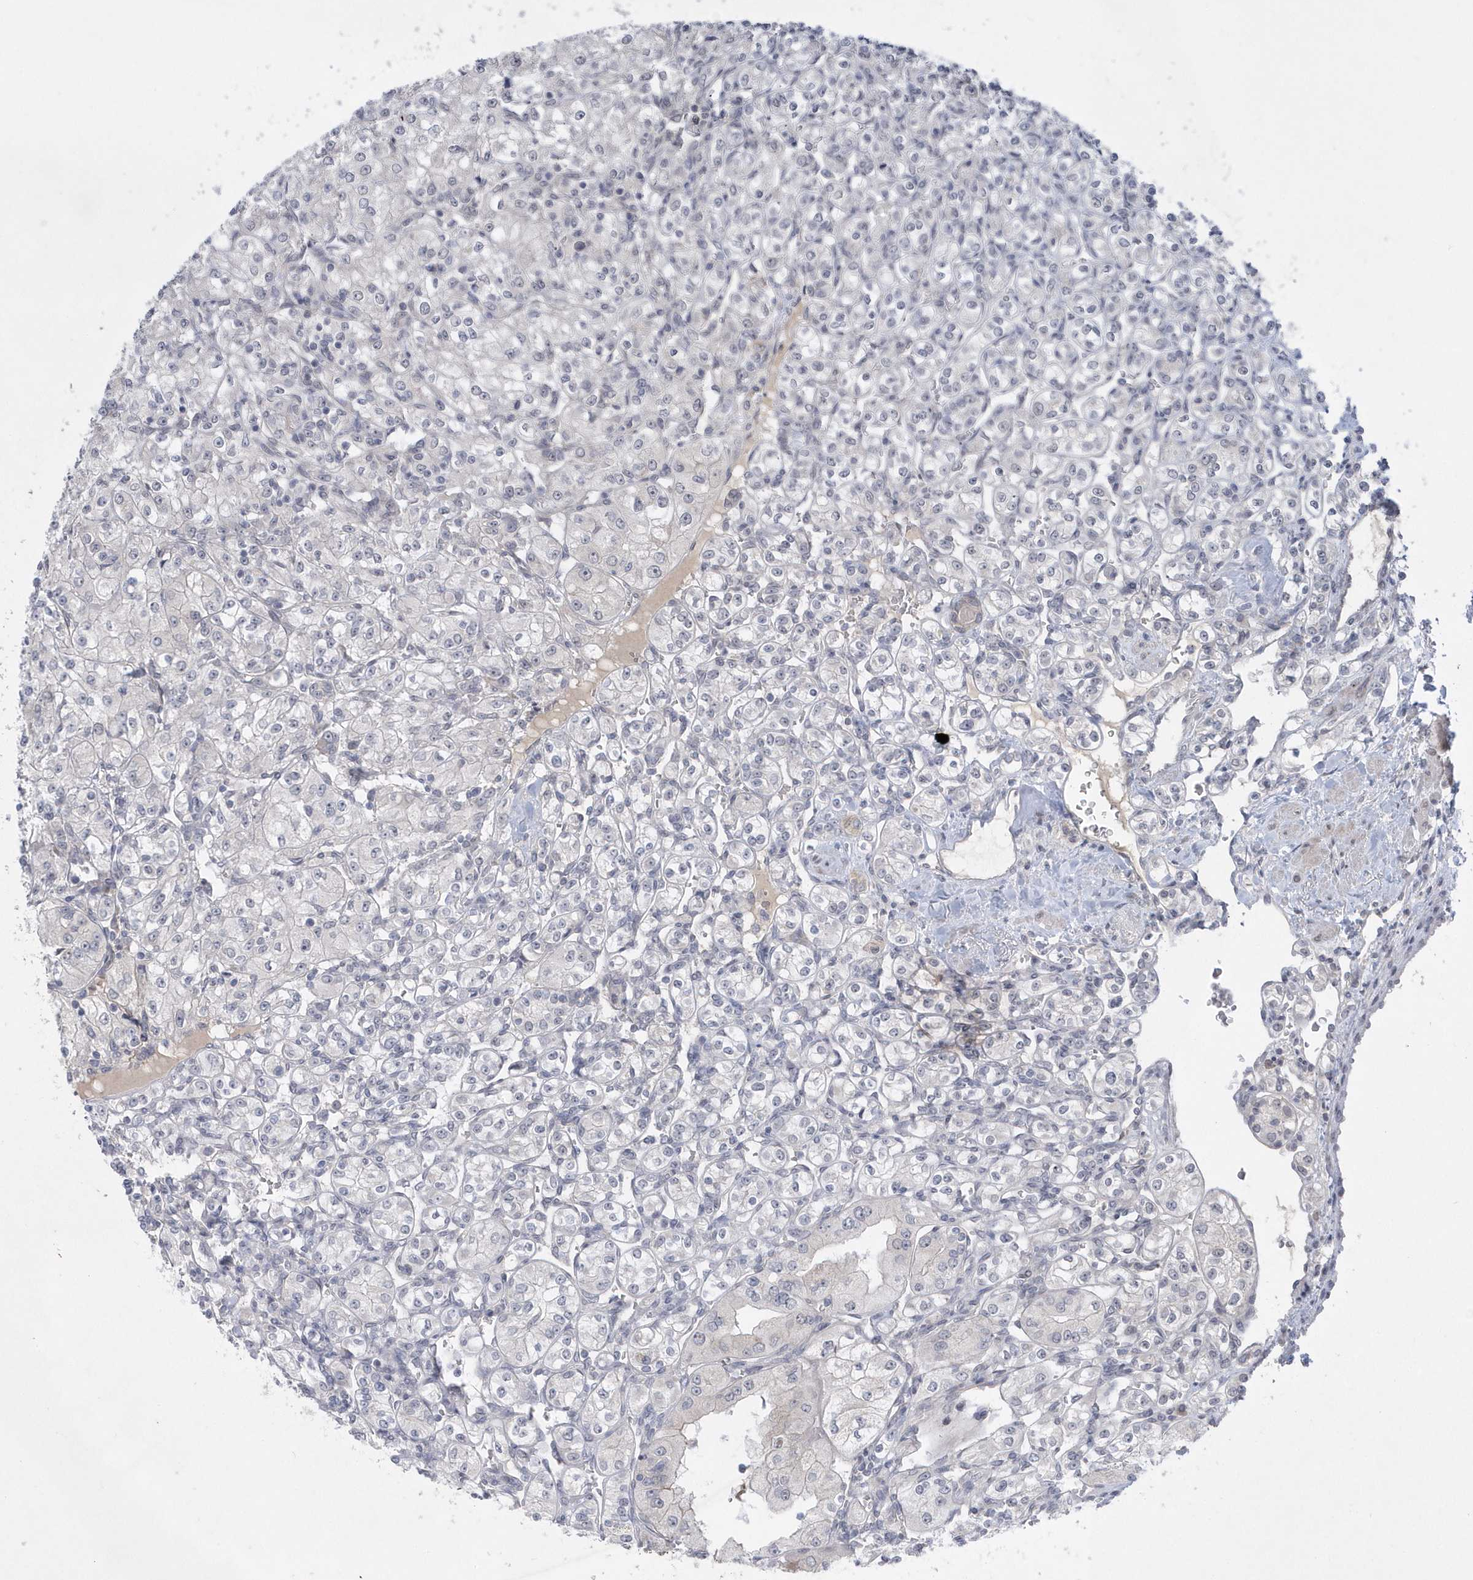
{"staining": {"intensity": "negative", "quantity": "none", "location": "none"}, "tissue": "renal cancer", "cell_type": "Tumor cells", "image_type": "cancer", "snomed": [{"axis": "morphology", "description": "Adenocarcinoma, NOS"}, {"axis": "topography", "description": "Kidney"}], "caption": "DAB (3,3'-diaminobenzidine) immunohistochemical staining of human renal cancer exhibits no significant expression in tumor cells.", "gene": "ZC3H12D", "patient": {"sex": "male", "age": 77}}